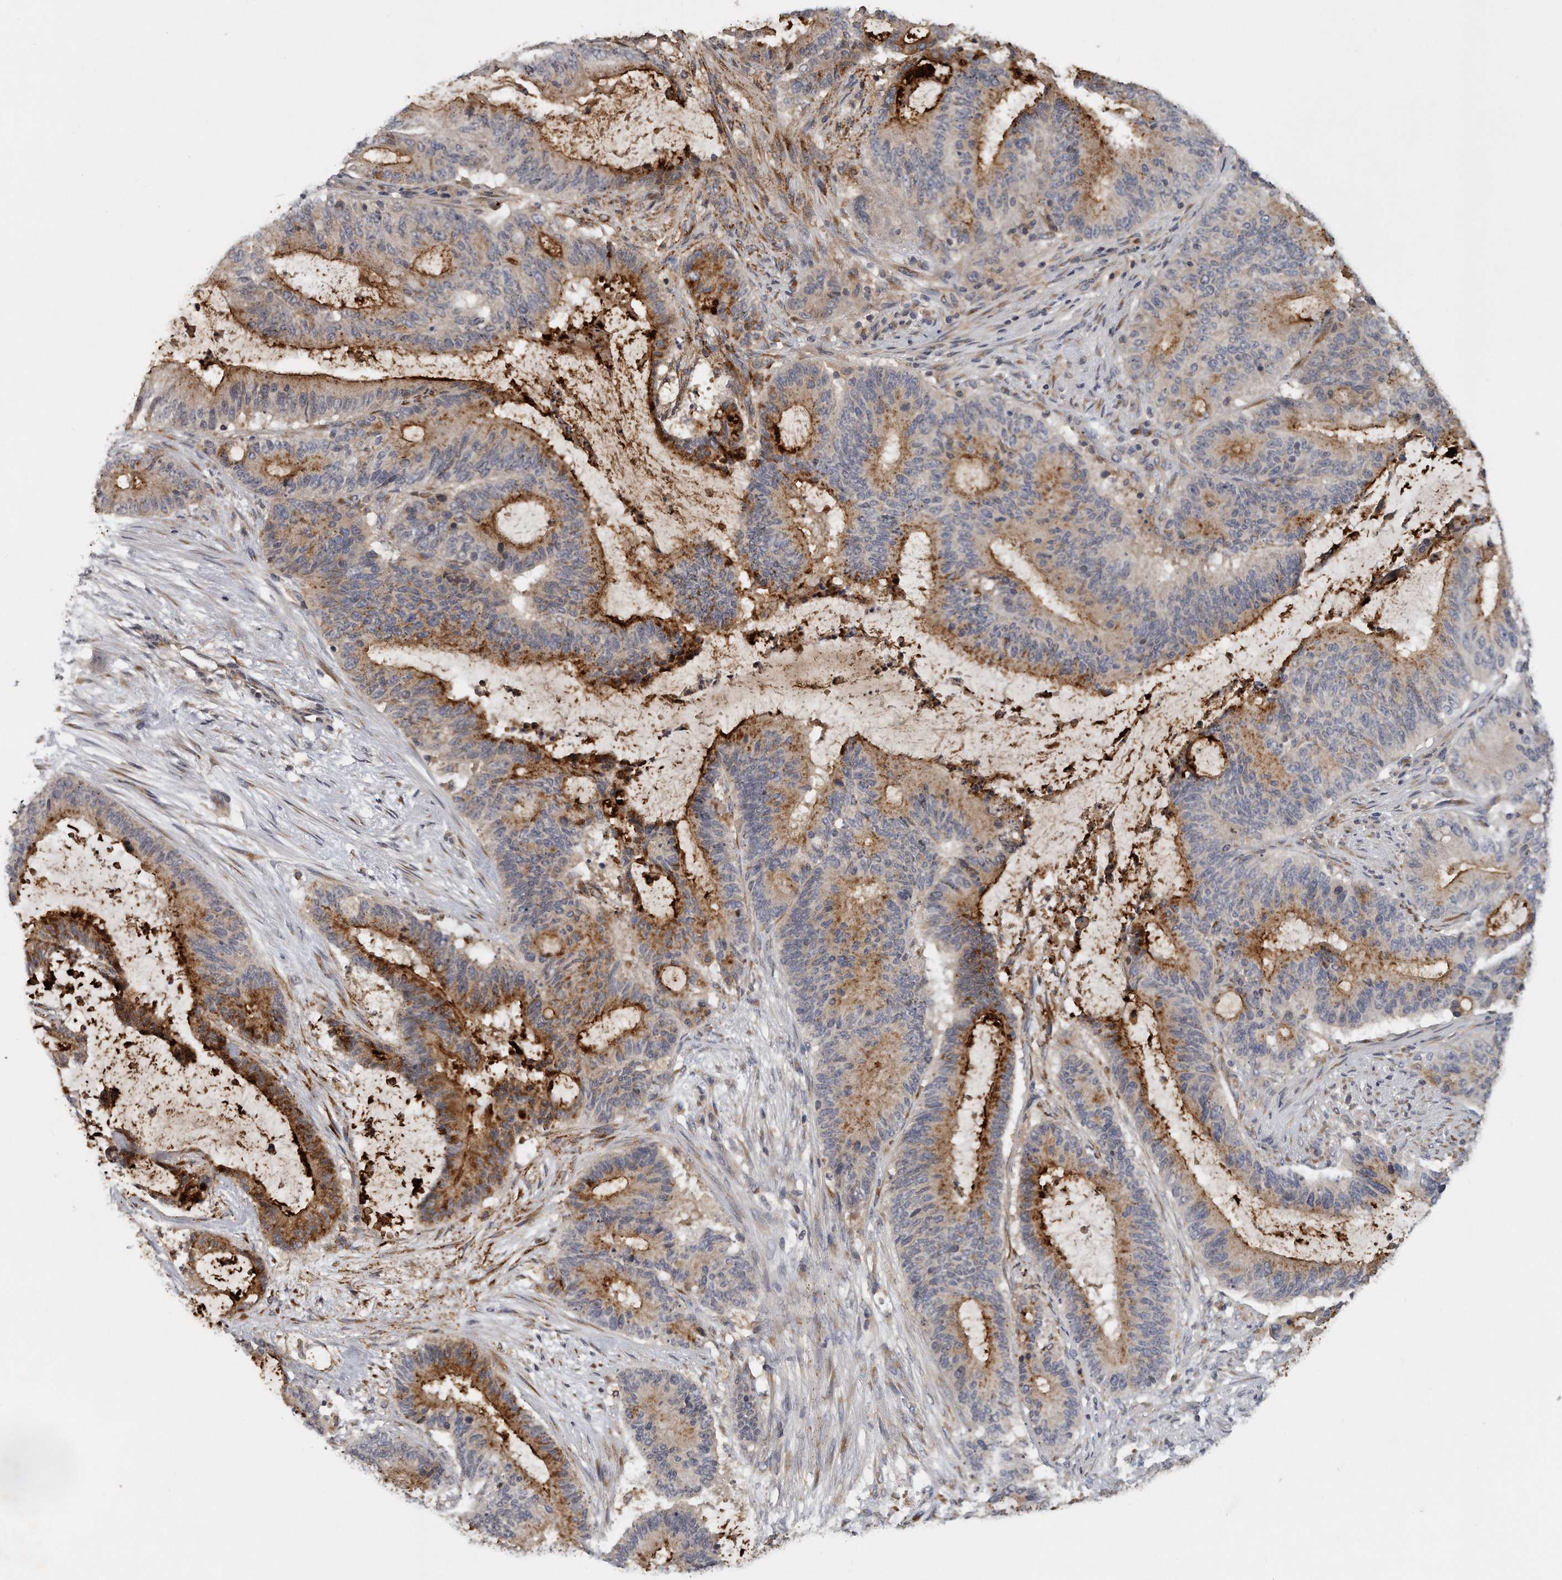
{"staining": {"intensity": "moderate", "quantity": "25%-75%", "location": "cytoplasmic/membranous"}, "tissue": "liver cancer", "cell_type": "Tumor cells", "image_type": "cancer", "snomed": [{"axis": "morphology", "description": "Normal tissue, NOS"}, {"axis": "morphology", "description": "Cholangiocarcinoma"}, {"axis": "topography", "description": "Liver"}, {"axis": "topography", "description": "Peripheral nerve tissue"}], "caption": "Moderate cytoplasmic/membranous staining is appreciated in approximately 25%-75% of tumor cells in liver cancer (cholangiocarcinoma).", "gene": "TRAPPC14", "patient": {"sex": "female", "age": 73}}